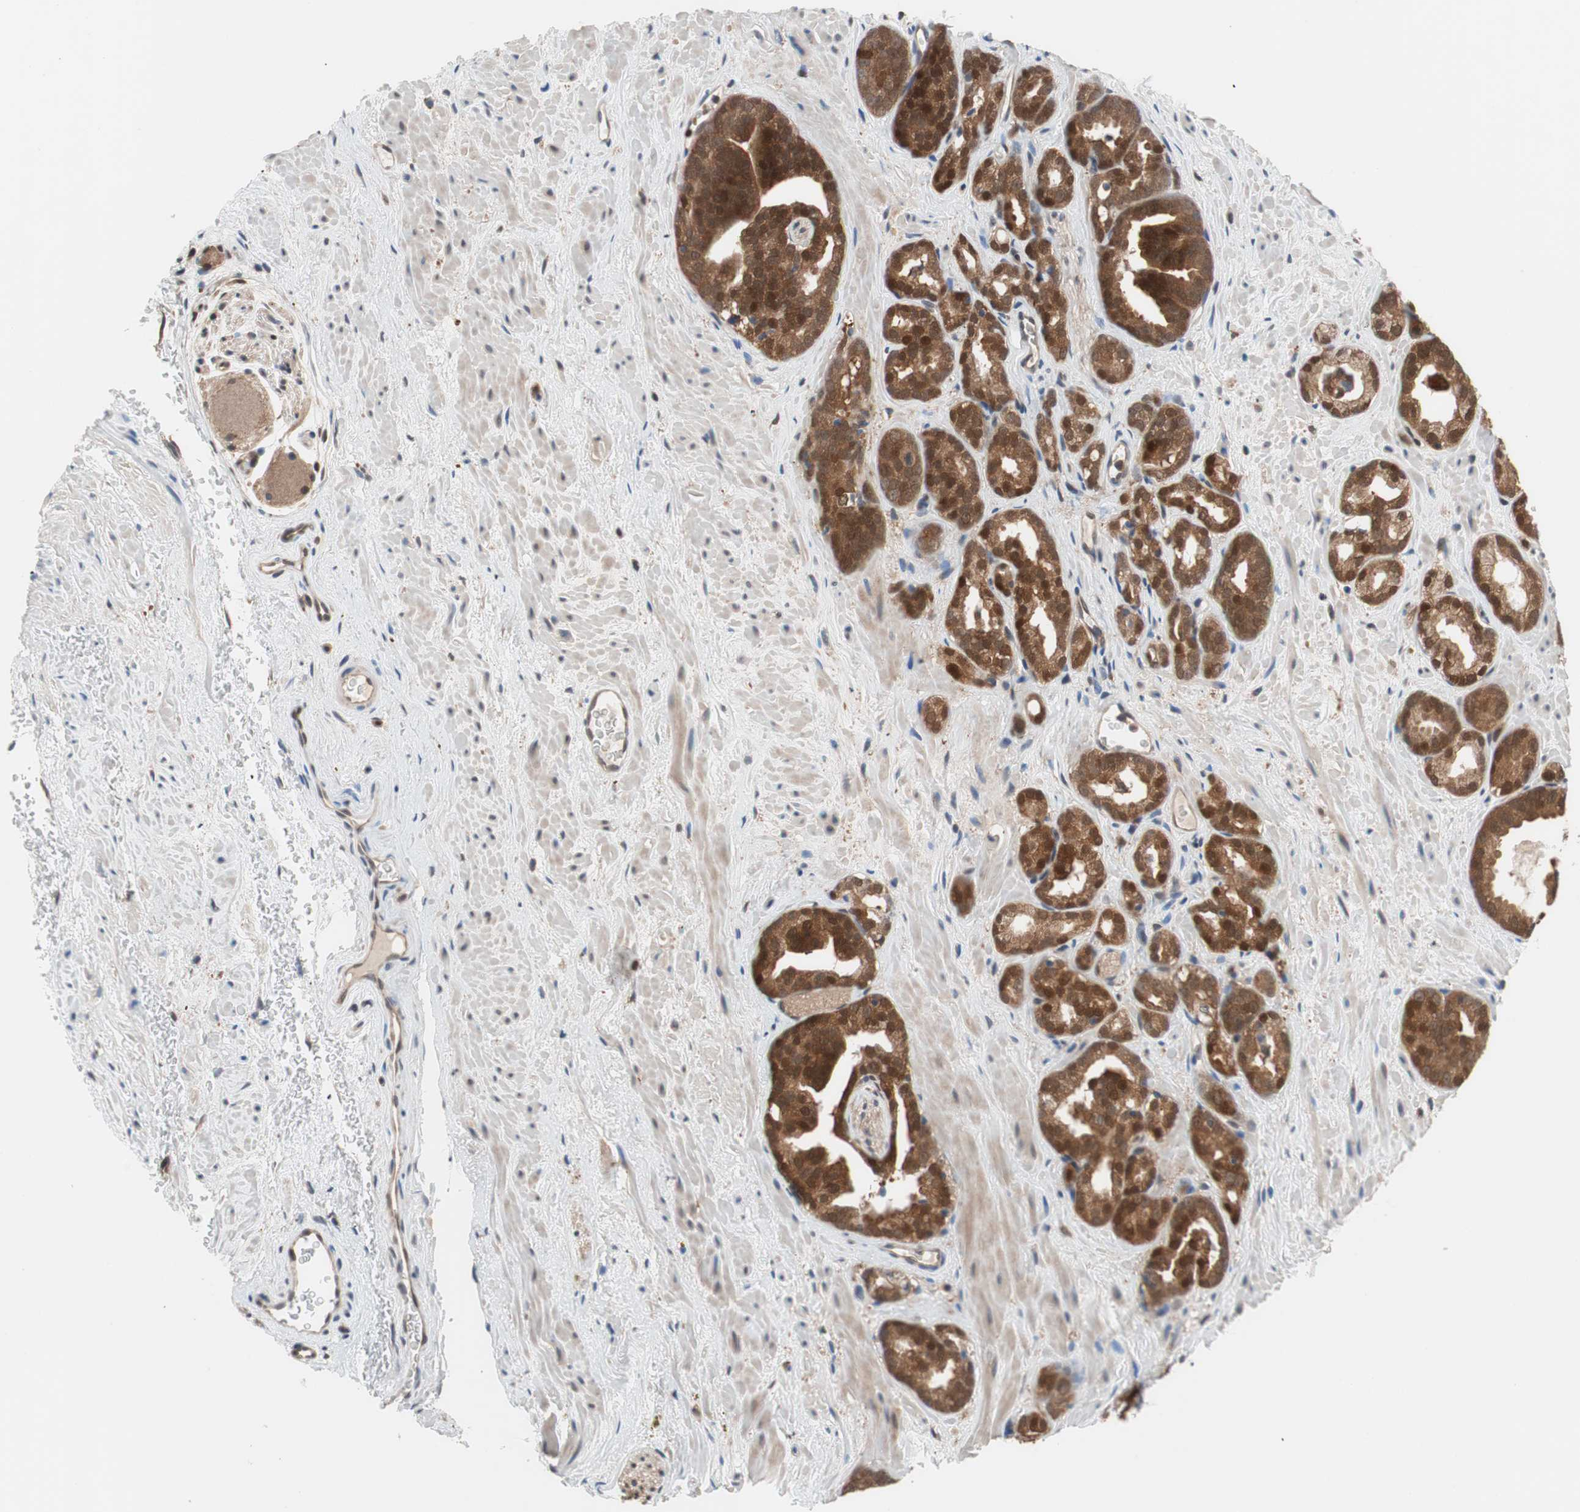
{"staining": {"intensity": "strong", "quantity": "25%-75%", "location": "cytoplasmic/membranous"}, "tissue": "prostate cancer", "cell_type": "Tumor cells", "image_type": "cancer", "snomed": [{"axis": "morphology", "description": "Adenocarcinoma, Low grade"}, {"axis": "topography", "description": "Prostate"}], "caption": "Immunohistochemical staining of human prostate cancer (adenocarcinoma (low-grade)) exhibits high levels of strong cytoplasmic/membranous protein staining in about 25%-75% of tumor cells.", "gene": "GALT", "patient": {"sex": "male", "age": 63}}